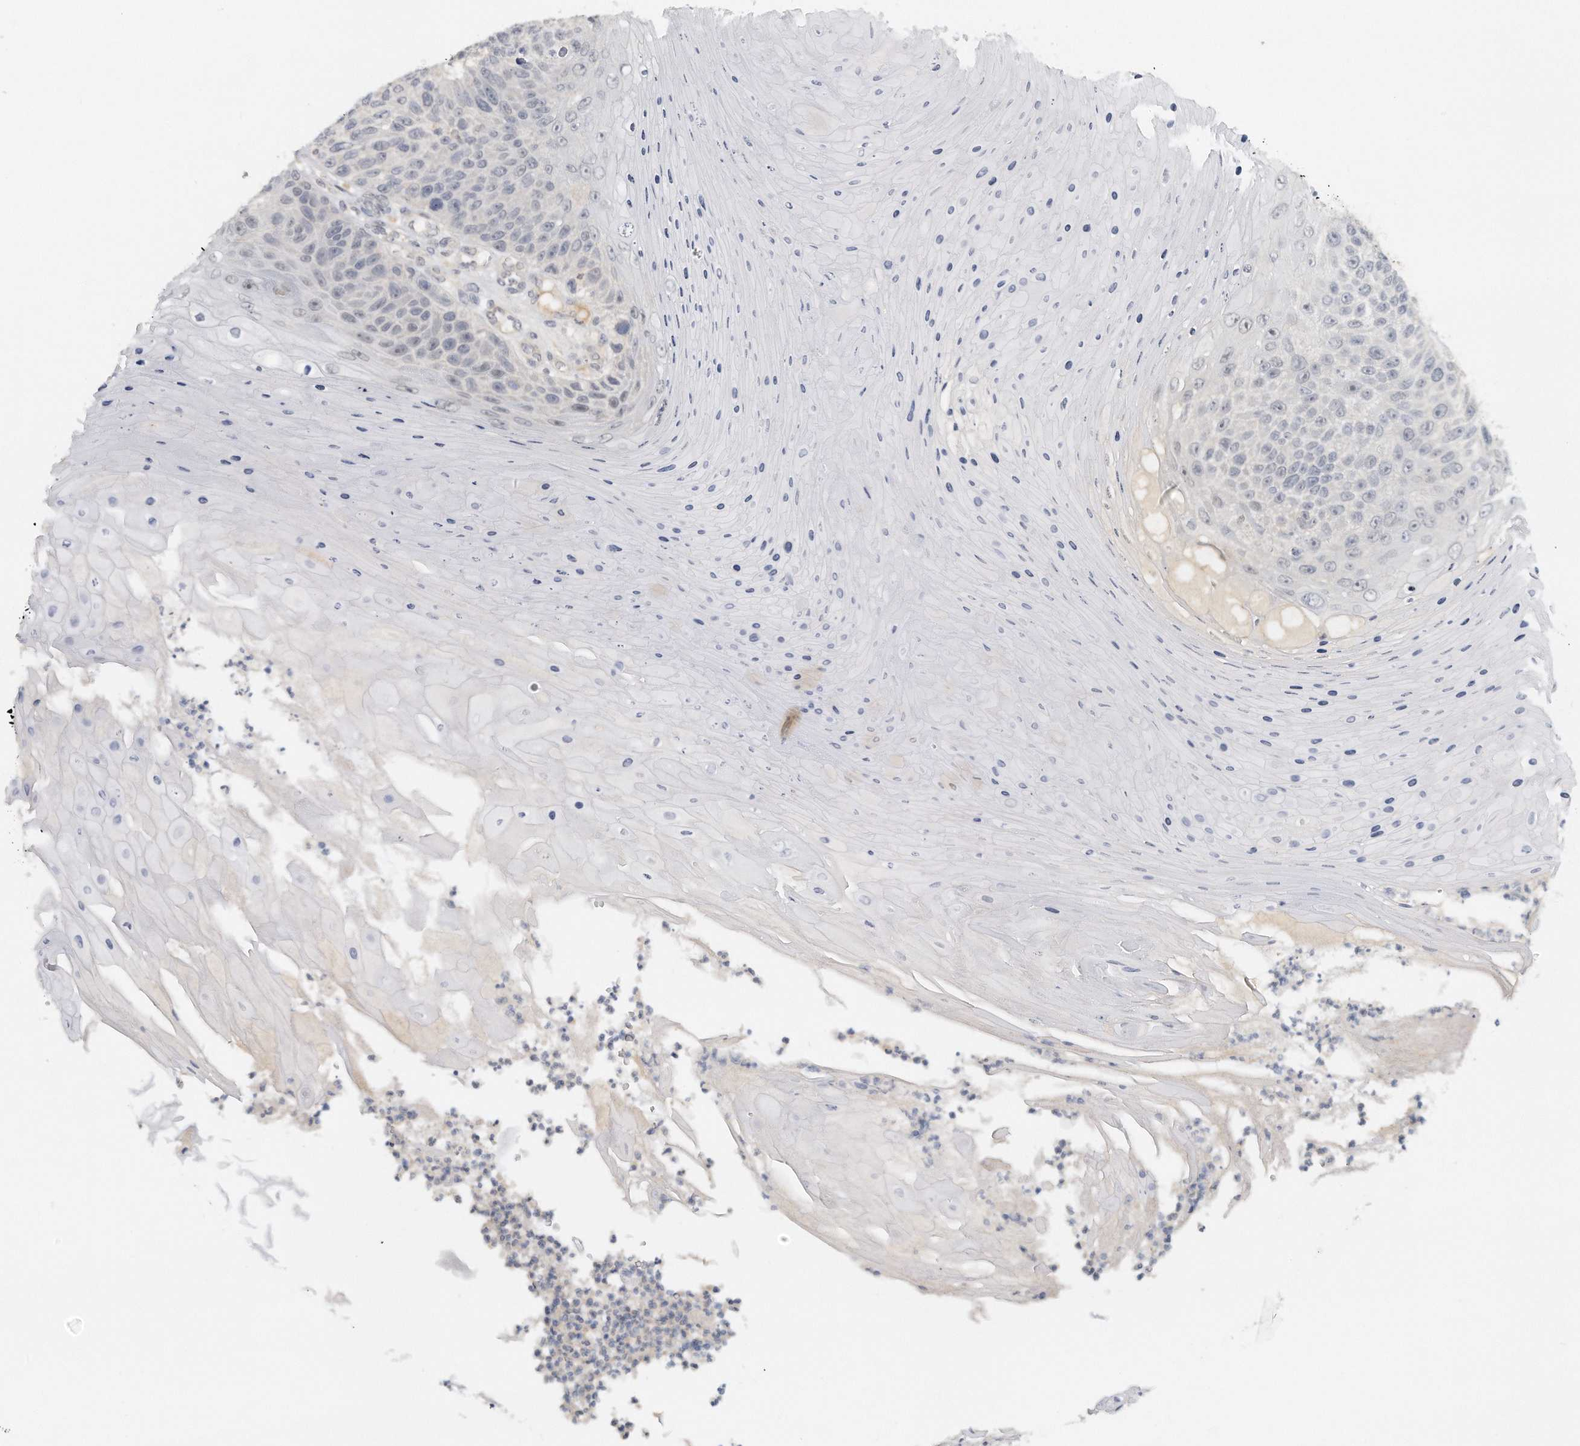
{"staining": {"intensity": "negative", "quantity": "none", "location": "none"}, "tissue": "skin cancer", "cell_type": "Tumor cells", "image_type": "cancer", "snomed": [{"axis": "morphology", "description": "Squamous cell carcinoma, NOS"}, {"axis": "topography", "description": "Skin"}], "caption": "High power microscopy photomicrograph of an immunohistochemistry (IHC) histopathology image of skin cancer (squamous cell carcinoma), revealing no significant staining in tumor cells.", "gene": "DDX43", "patient": {"sex": "female", "age": 88}}